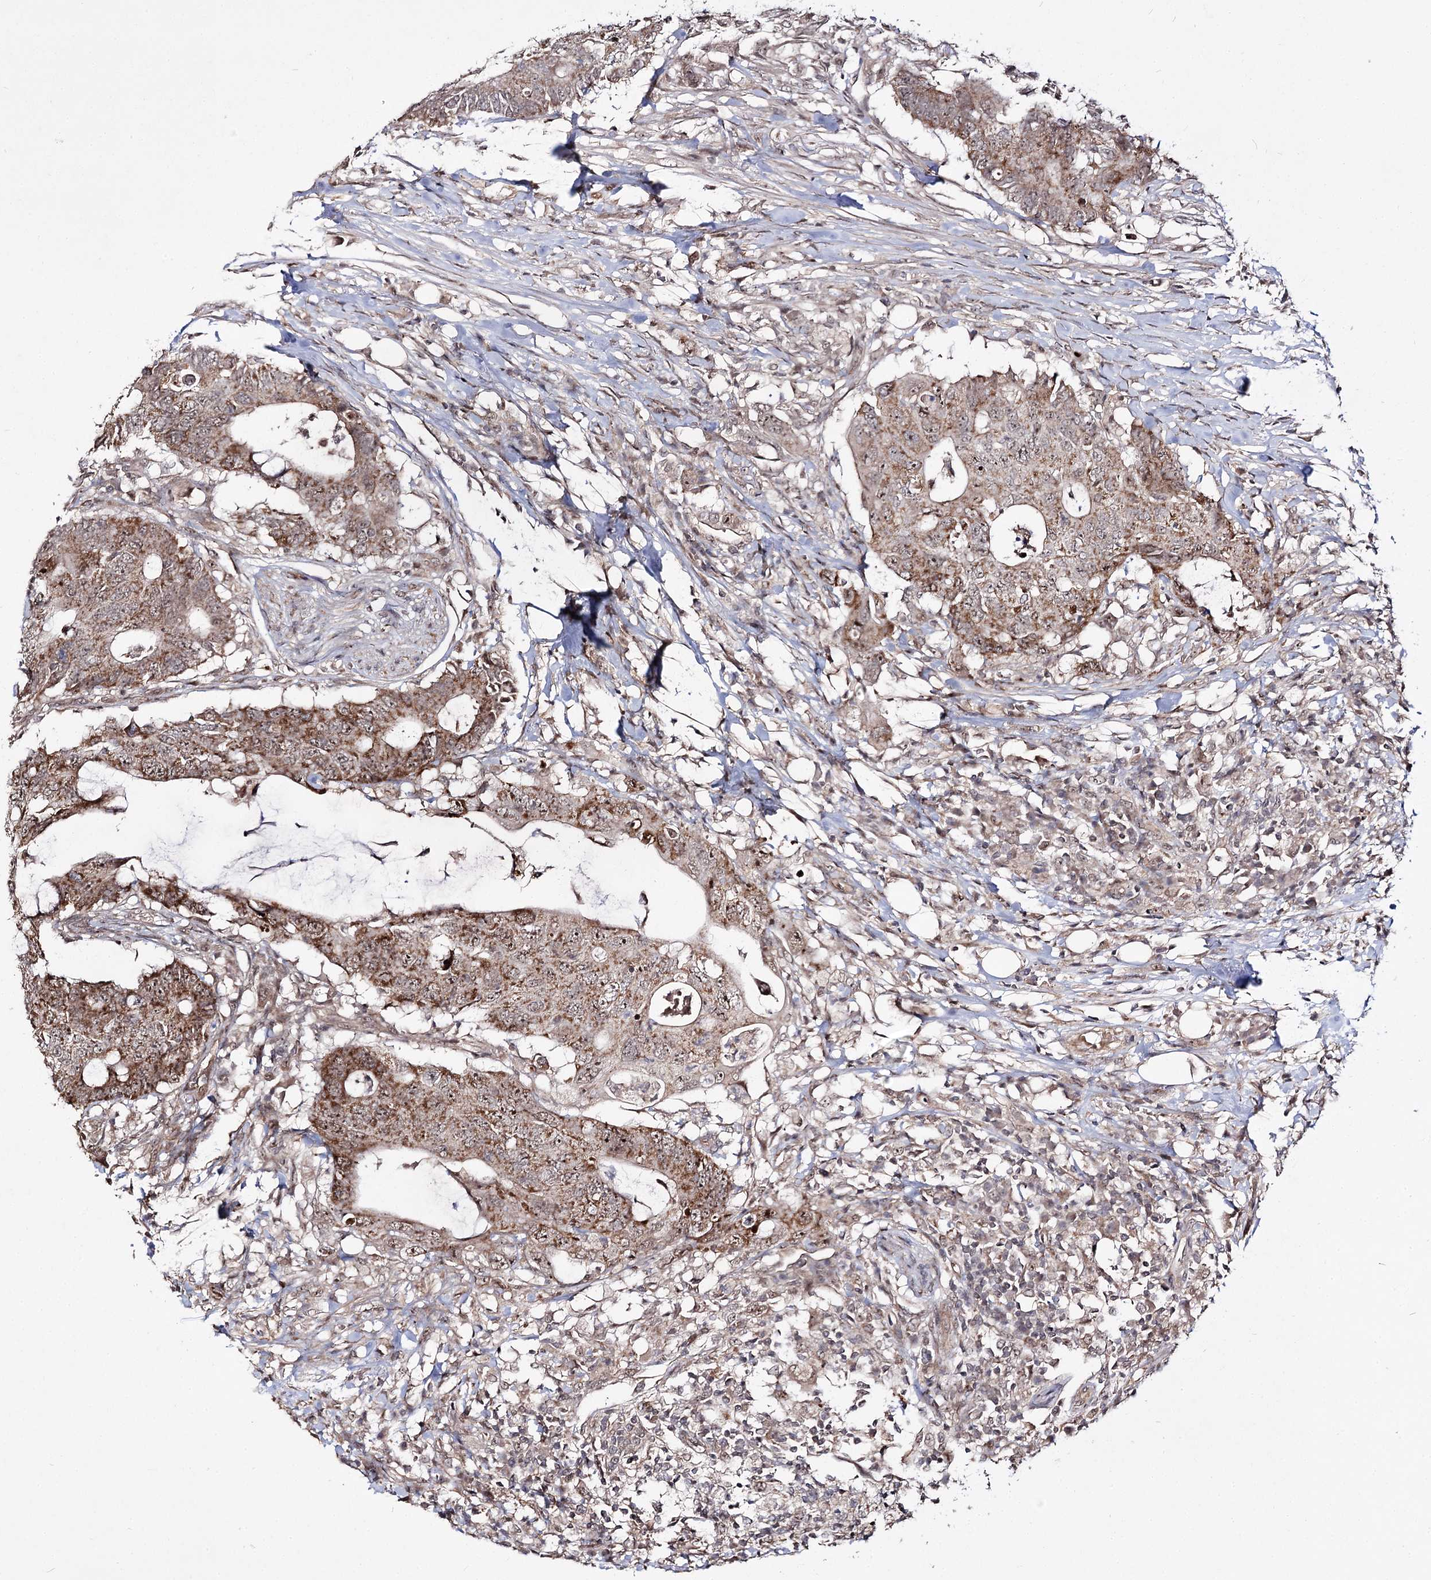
{"staining": {"intensity": "moderate", "quantity": ">75%", "location": "cytoplasmic/membranous,nuclear"}, "tissue": "colorectal cancer", "cell_type": "Tumor cells", "image_type": "cancer", "snomed": [{"axis": "morphology", "description": "Adenocarcinoma, NOS"}, {"axis": "topography", "description": "Colon"}], "caption": "There is medium levels of moderate cytoplasmic/membranous and nuclear expression in tumor cells of colorectal cancer, as demonstrated by immunohistochemical staining (brown color).", "gene": "RRP9", "patient": {"sex": "male", "age": 71}}